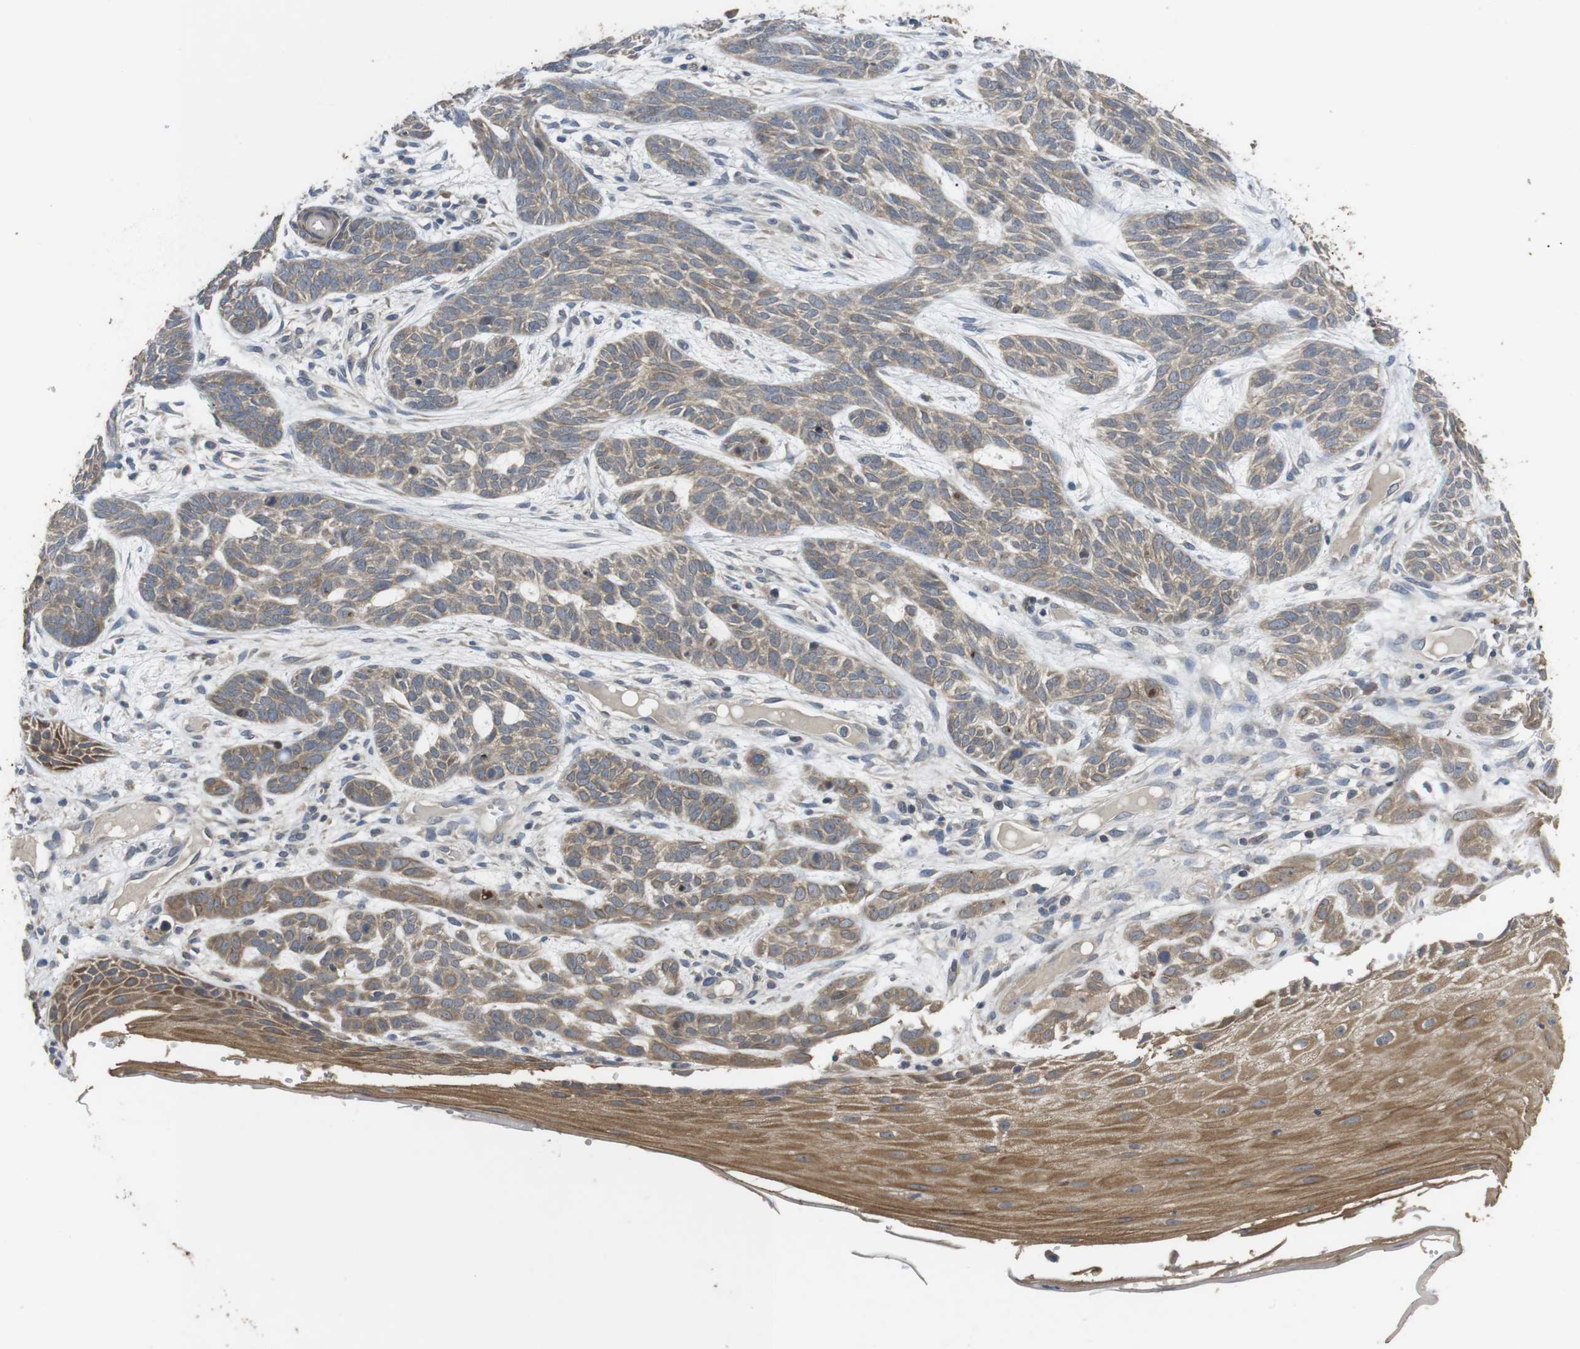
{"staining": {"intensity": "weak", "quantity": ">75%", "location": "cytoplasmic/membranous"}, "tissue": "skin cancer", "cell_type": "Tumor cells", "image_type": "cancer", "snomed": [{"axis": "morphology", "description": "Basal cell carcinoma"}, {"axis": "topography", "description": "Skin"}], "caption": "Immunohistochemical staining of skin basal cell carcinoma displays low levels of weak cytoplasmic/membranous protein positivity in approximately >75% of tumor cells.", "gene": "ADGRL3", "patient": {"sex": "female", "age": 59}}